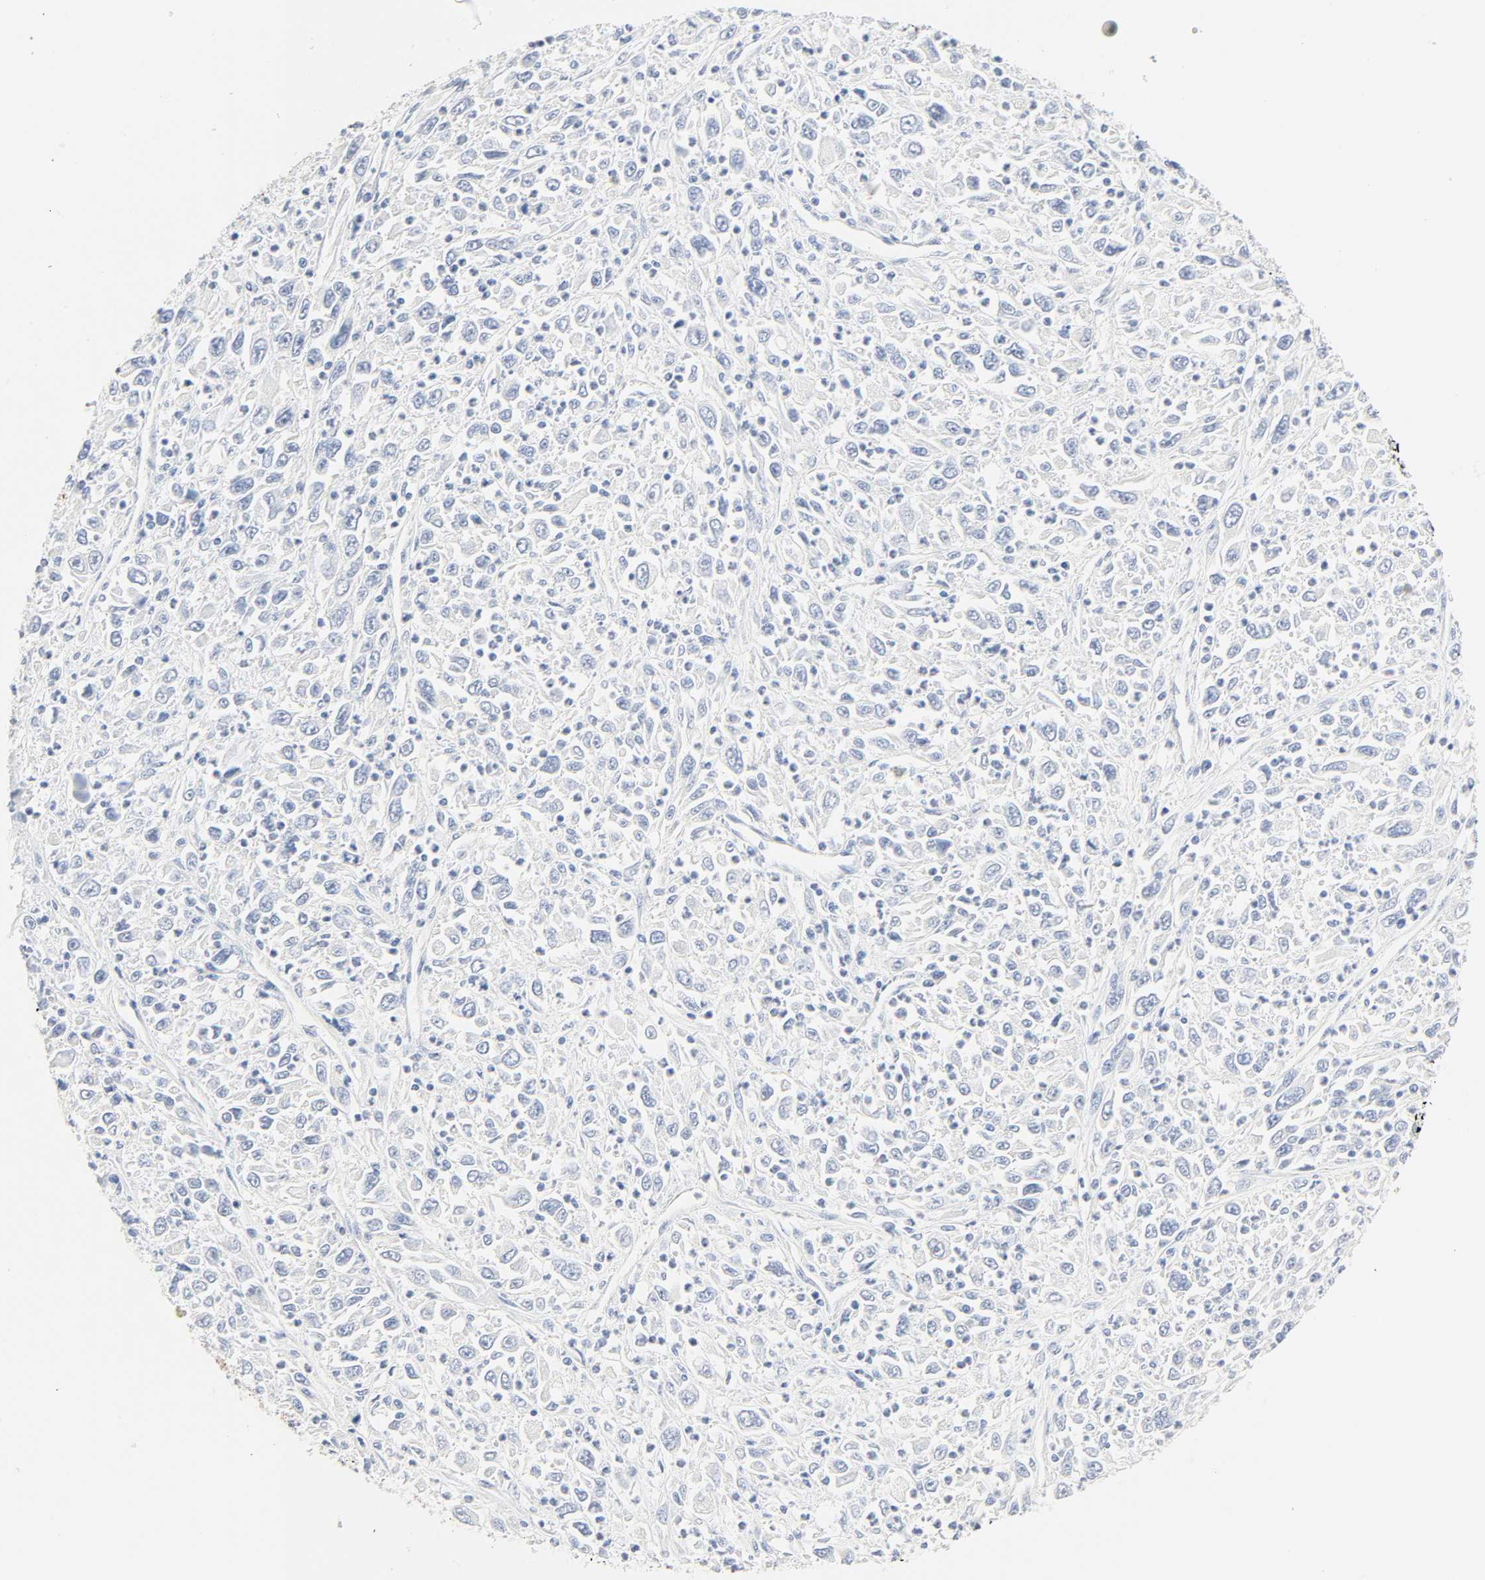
{"staining": {"intensity": "negative", "quantity": "none", "location": "none"}, "tissue": "melanoma", "cell_type": "Tumor cells", "image_type": "cancer", "snomed": [{"axis": "morphology", "description": "Malignant melanoma, Metastatic site"}, {"axis": "topography", "description": "Skin"}], "caption": "Immunohistochemistry (IHC) histopathology image of human melanoma stained for a protein (brown), which reveals no expression in tumor cells.", "gene": "CAMK2A", "patient": {"sex": "female", "age": 56}}